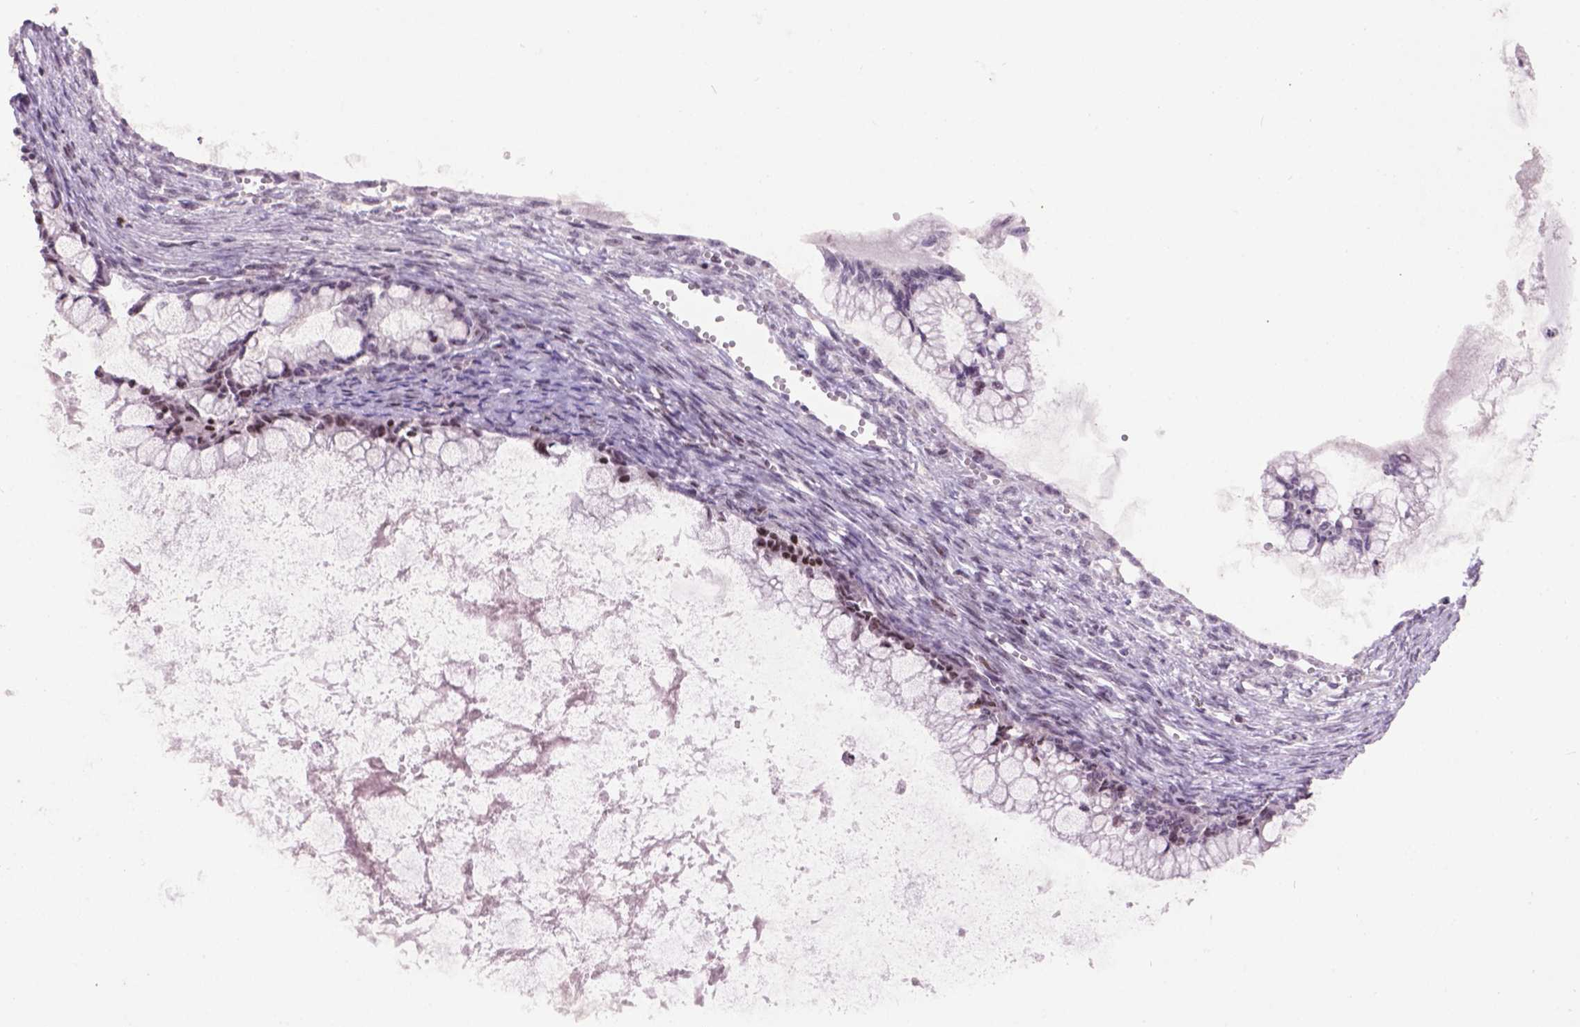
{"staining": {"intensity": "strong", "quantity": "<25%", "location": "nuclear"}, "tissue": "ovarian cancer", "cell_type": "Tumor cells", "image_type": "cancer", "snomed": [{"axis": "morphology", "description": "Cystadenocarcinoma, mucinous, NOS"}, {"axis": "topography", "description": "Ovary"}], "caption": "Mucinous cystadenocarcinoma (ovarian) stained for a protein (brown) exhibits strong nuclear positive staining in about <25% of tumor cells.", "gene": "TH", "patient": {"sex": "female", "age": 67}}